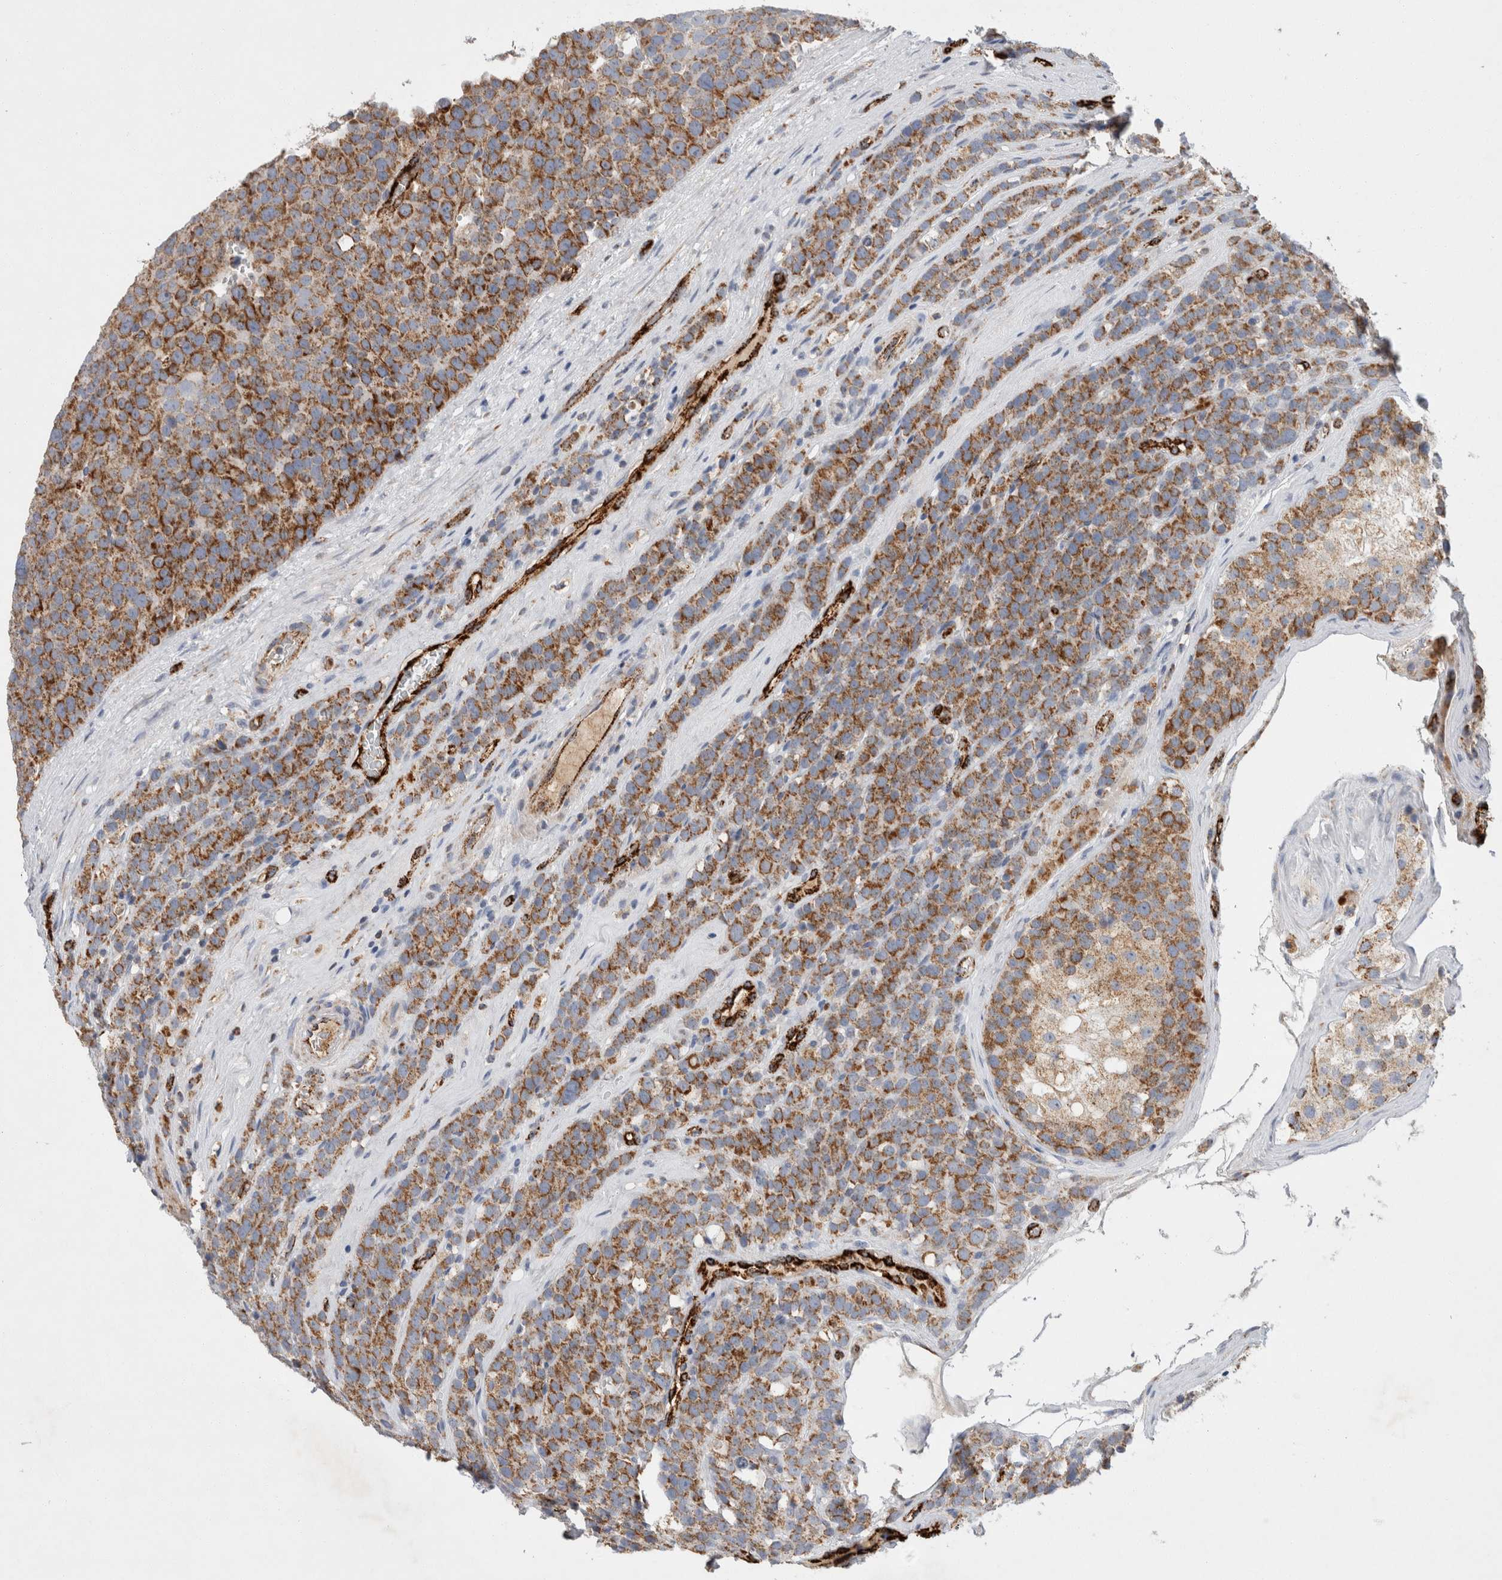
{"staining": {"intensity": "strong", "quantity": ">75%", "location": "cytoplasmic/membranous"}, "tissue": "testis cancer", "cell_type": "Tumor cells", "image_type": "cancer", "snomed": [{"axis": "morphology", "description": "Seminoma, NOS"}, {"axis": "topography", "description": "Testis"}], "caption": "This is an image of IHC staining of testis cancer (seminoma), which shows strong positivity in the cytoplasmic/membranous of tumor cells.", "gene": "IARS2", "patient": {"sex": "male", "age": 71}}